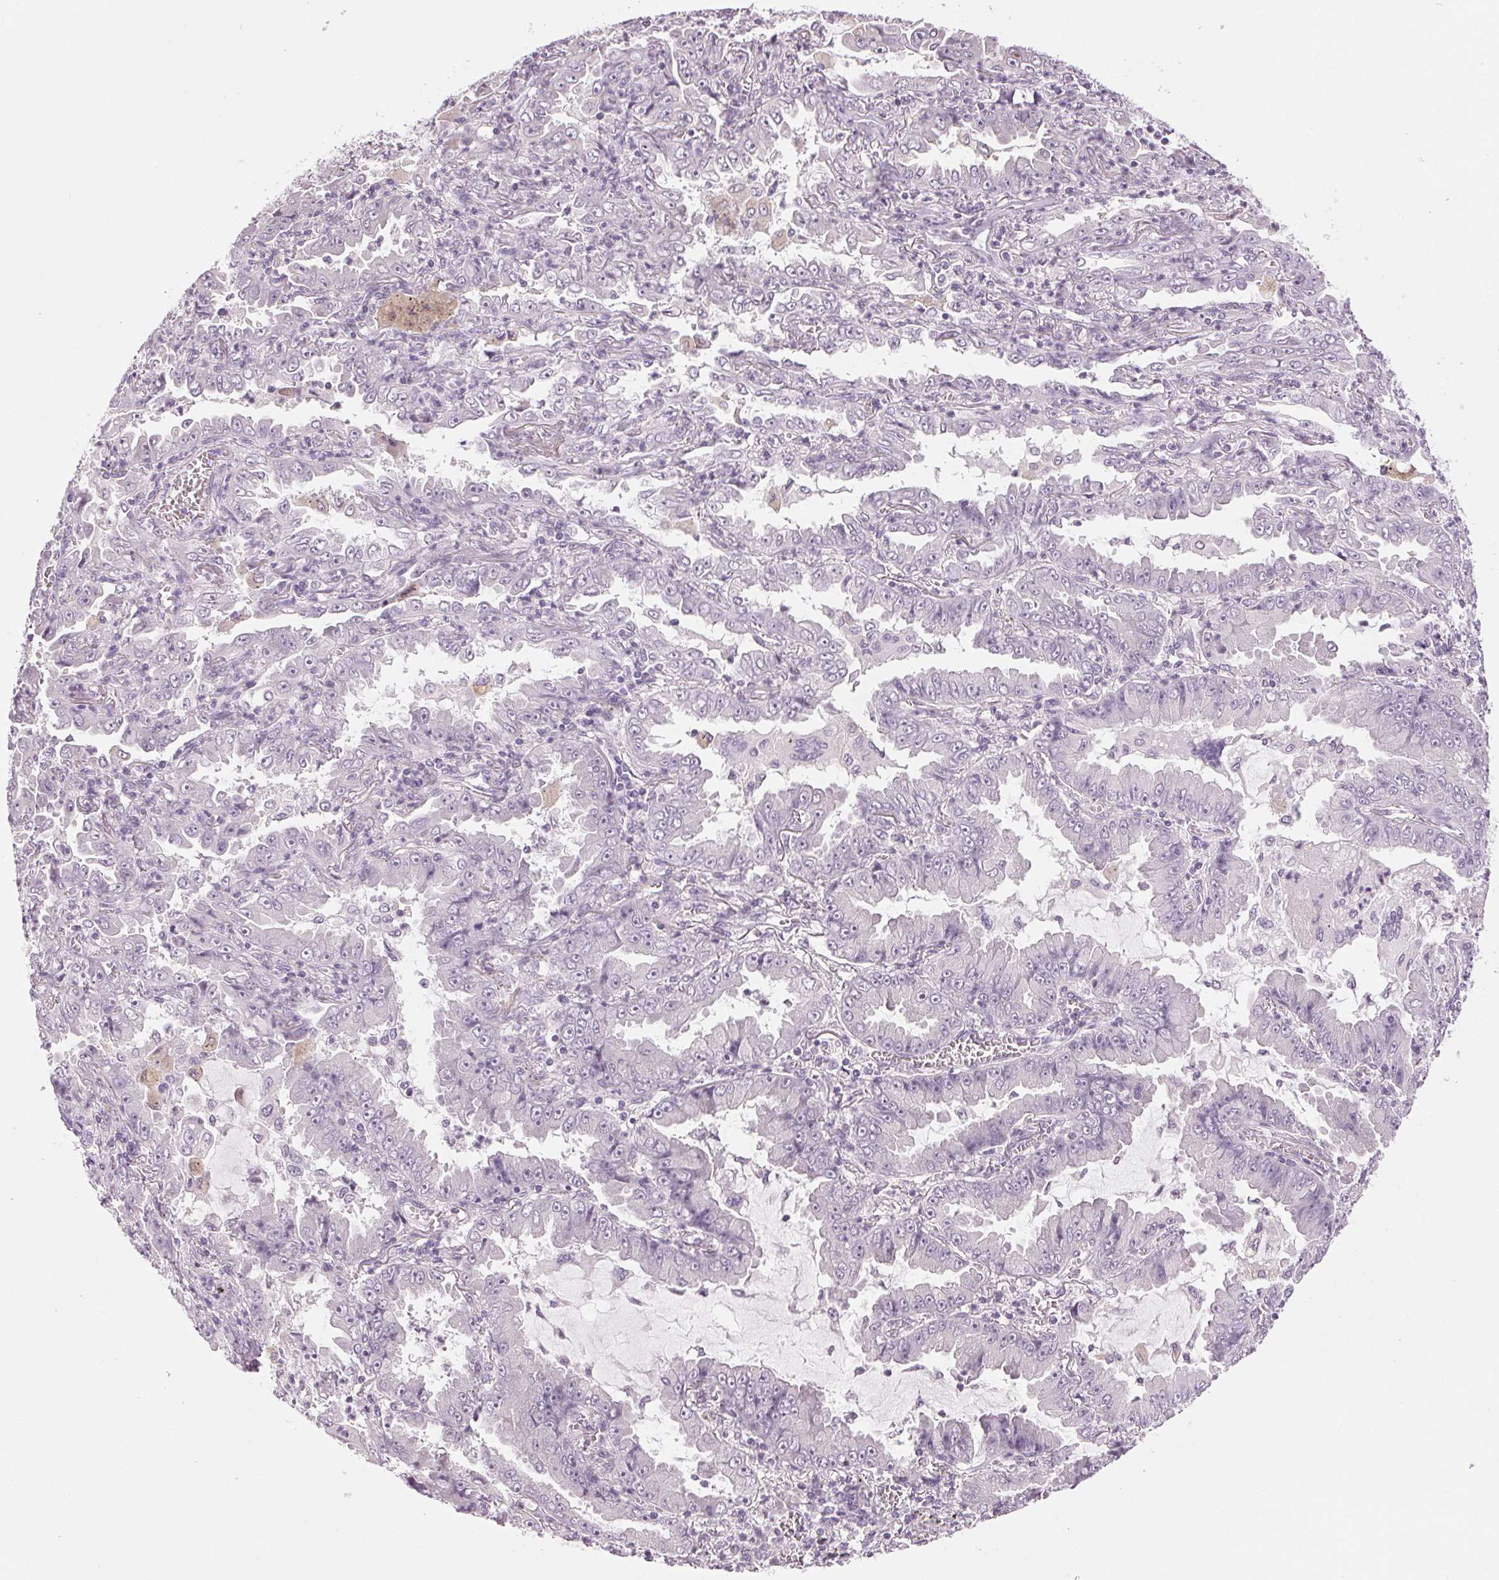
{"staining": {"intensity": "negative", "quantity": "none", "location": "none"}, "tissue": "lung cancer", "cell_type": "Tumor cells", "image_type": "cancer", "snomed": [{"axis": "morphology", "description": "Adenocarcinoma, NOS"}, {"axis": "topography", "description": "Lung"}], "caption": "Immunohistochemistry micrograph of neoplastic tissue: lung cancer (adenocarcinoma) stained with DAB (3,3'-diaminobenzidine) reveals no significant protein expression in tumor cells.", "gene": "DNAJC6", "patient": {"sex": "female", "age": 52}}